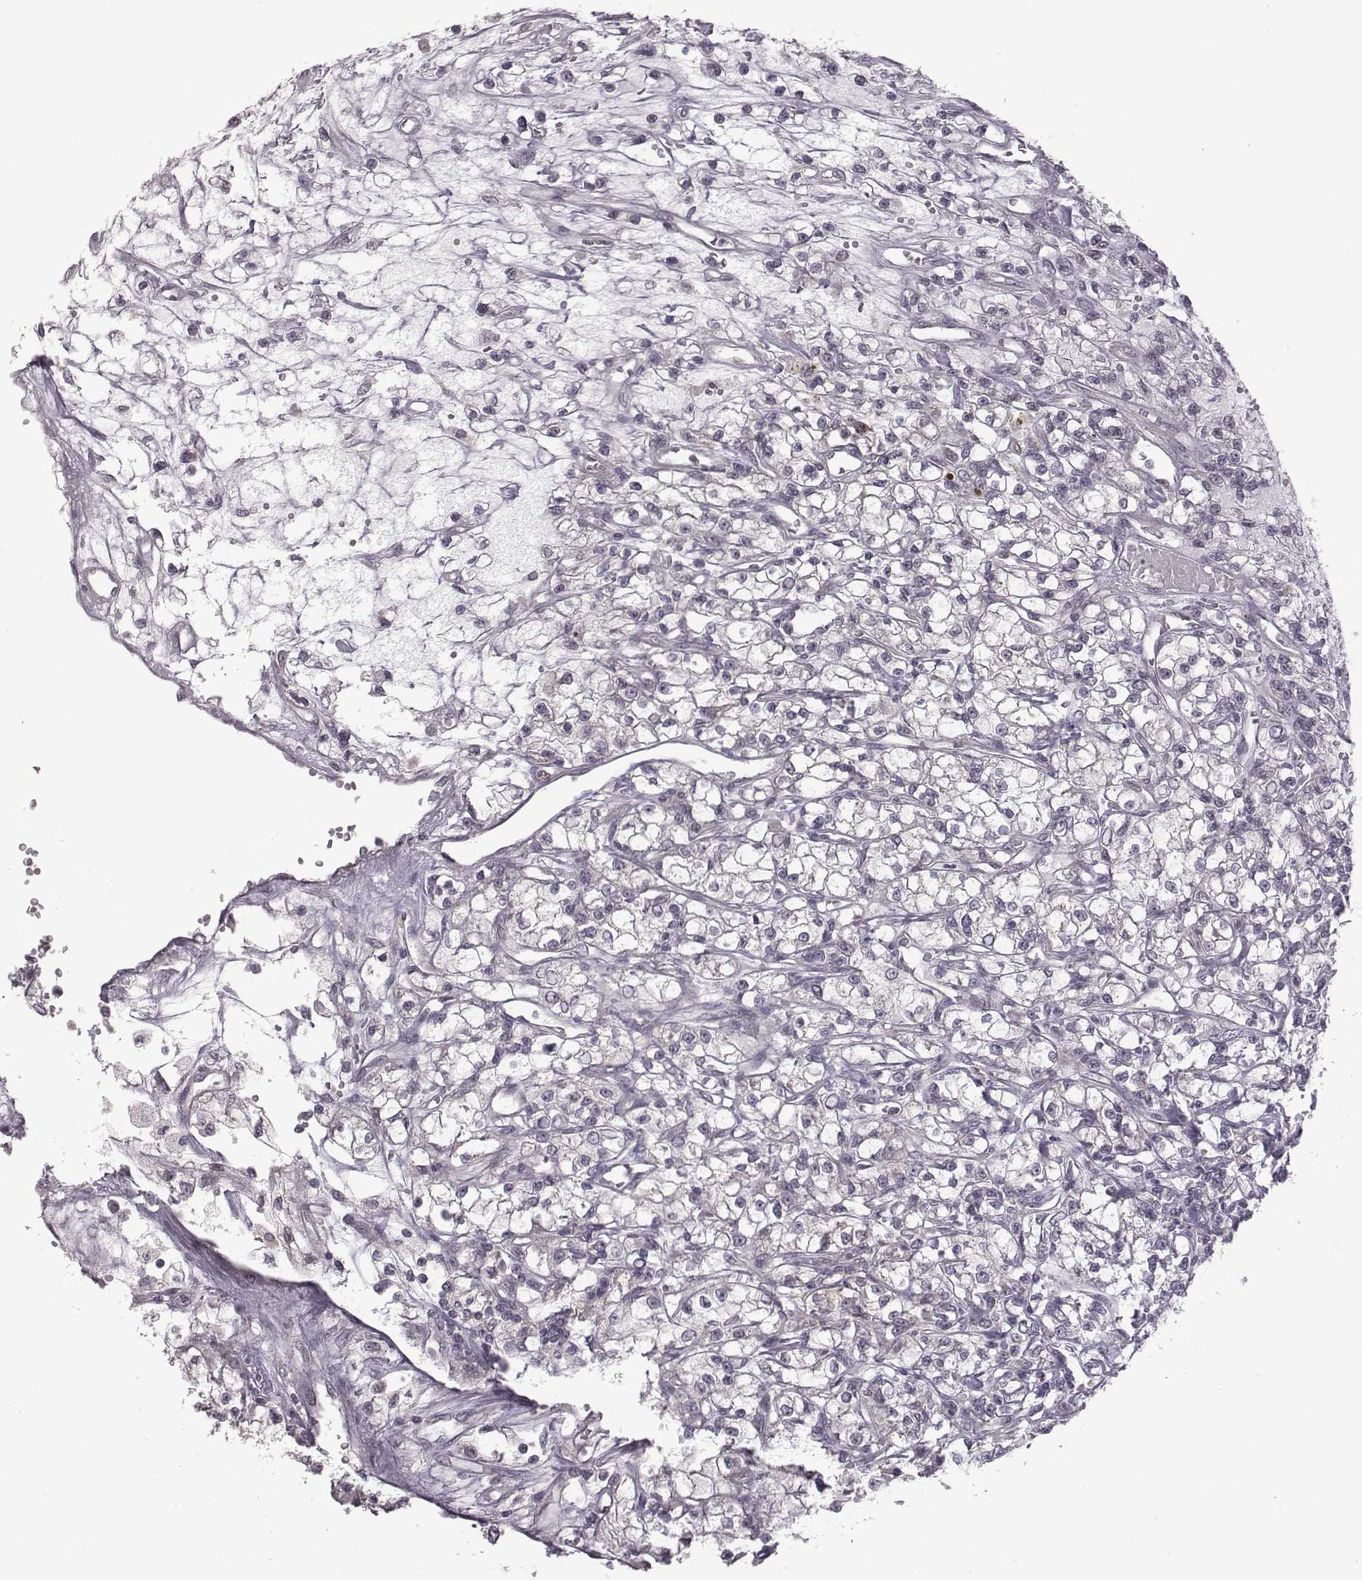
{"staining": {"intensity": "negative", "quantity": "none", "location": "none"}, "tissue": "renal cancer", "cell_type": "Tumor cells", "image_type": "cancer", "snomed": [{"axis": "morphology", "description": "Adenocarcinoma, NOS"}, {"axis": "topography", "description": "Kidney"}], "caption": "Human renal cancer stained for a protein using immunohistochemistry shows no staining in tumor cells.", "gene": "BICDL1", "patient": {"sex": "female", "age": 59}}